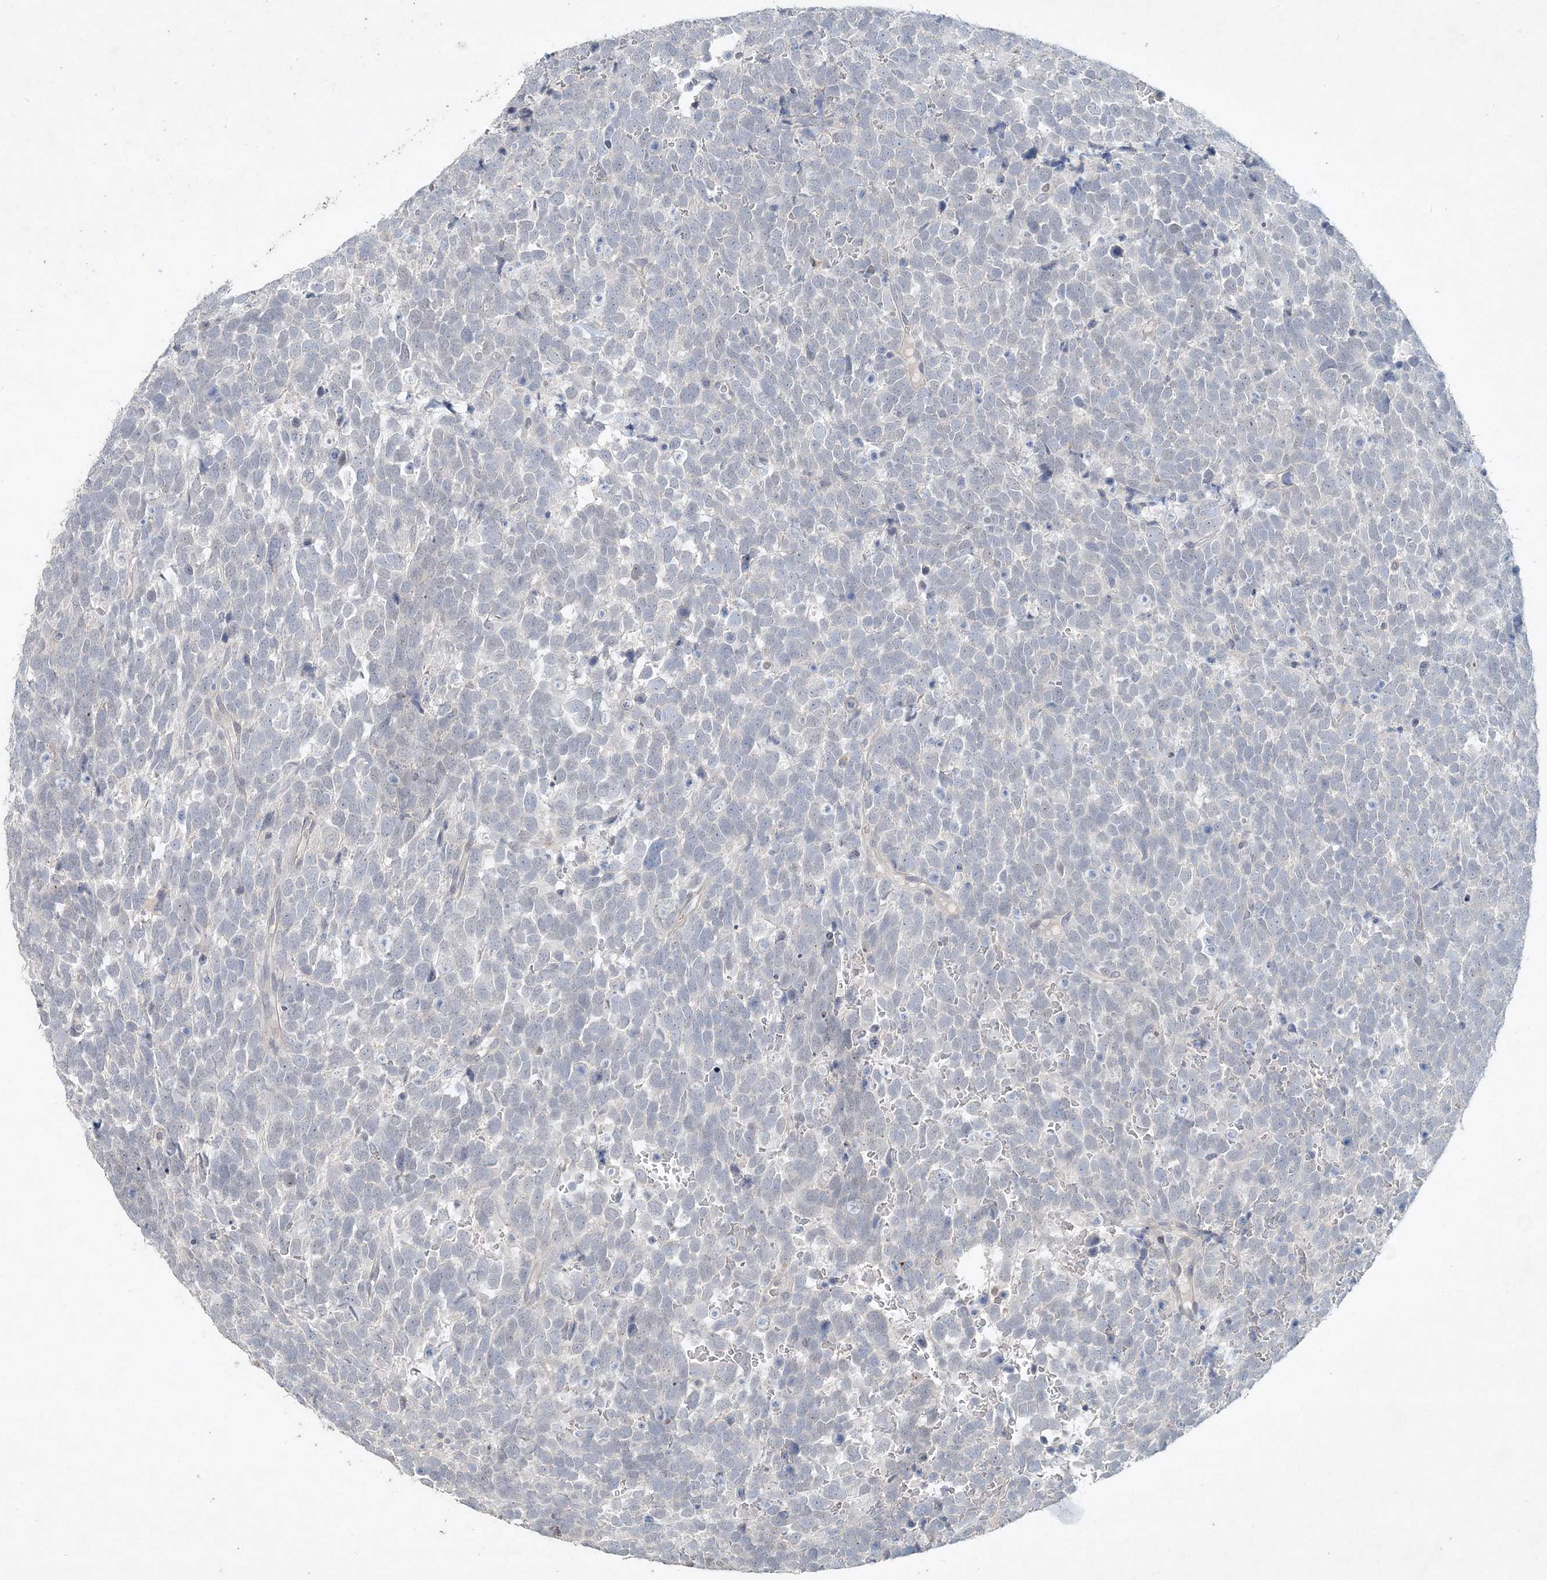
{"staining": {"intensity": "negative", "quantity": "none", "location": "none"}, "tissue": "urothelial cancer", "cell_type": "Tumor cells", "image_type": "cancer", "snomed": [{"axis": "morphology", "description": "Urothelial carcinoma, High grade"}, {"axis": "topography", "description": "Urinary bladder"}], "caption": "Immunohistochemistry (IHC) histopathology image of neoplastic tissue: human urothelial cancer stained with DAB demonstrates no significant protein staining in tumor cells. (Brightfield microscopy of DAB (3,3'-diaminobenzidine) immunohistochemistry (IHC) at high magnification).", "gene": "DNAH5", "patient": {"sex": "female", "age": 82}}